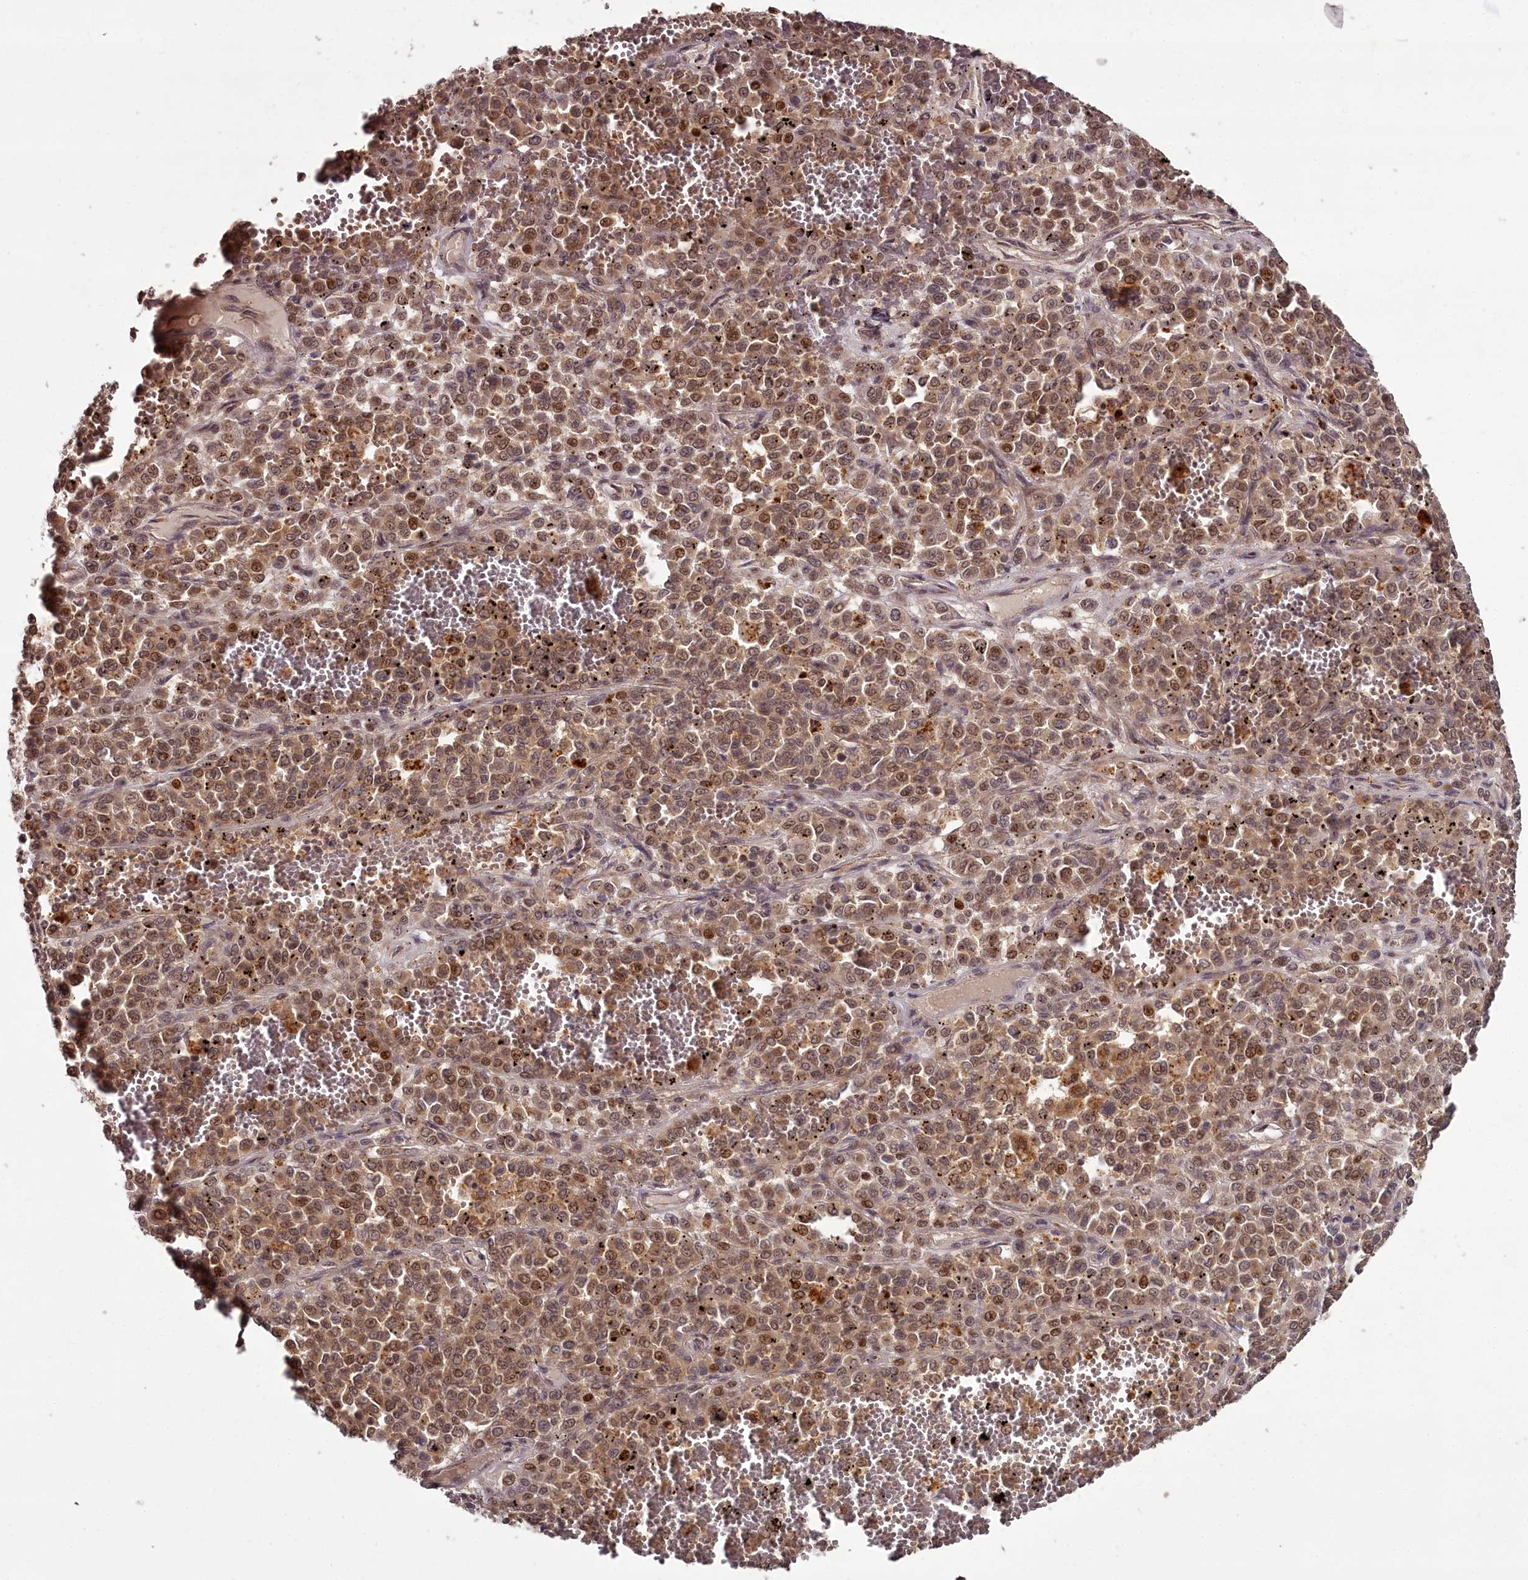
{"staining": {"intensity": "moderate", "quantity": ">75%", "location": "cytoplasmic/membranous,nuclear"}, "tissue": "melanoma", "cell_type": "Tumor cells", "image_type": "cancer", "snomed": [{"axis": "morphology", "description": "Malignant melanoma, Metastatic site"}, {"axis": "topography", "description": "Pancreas"}], "caption": "Immunohistochemistry staining of malignant melanoma (metastatic site), which shows medium levels of moderate cytoplasmic/membranous and nuclear staining in about >75% of tumor cells indicating moderate cytoplasmic/membranous and nuclear protein expression. The staining was performed using DAB (brown) for protein detection and nuclei were counterstained in hematoxylin (blue).", "gene": "PCBP2", "patient": {"sex": "female", "age": 30}}